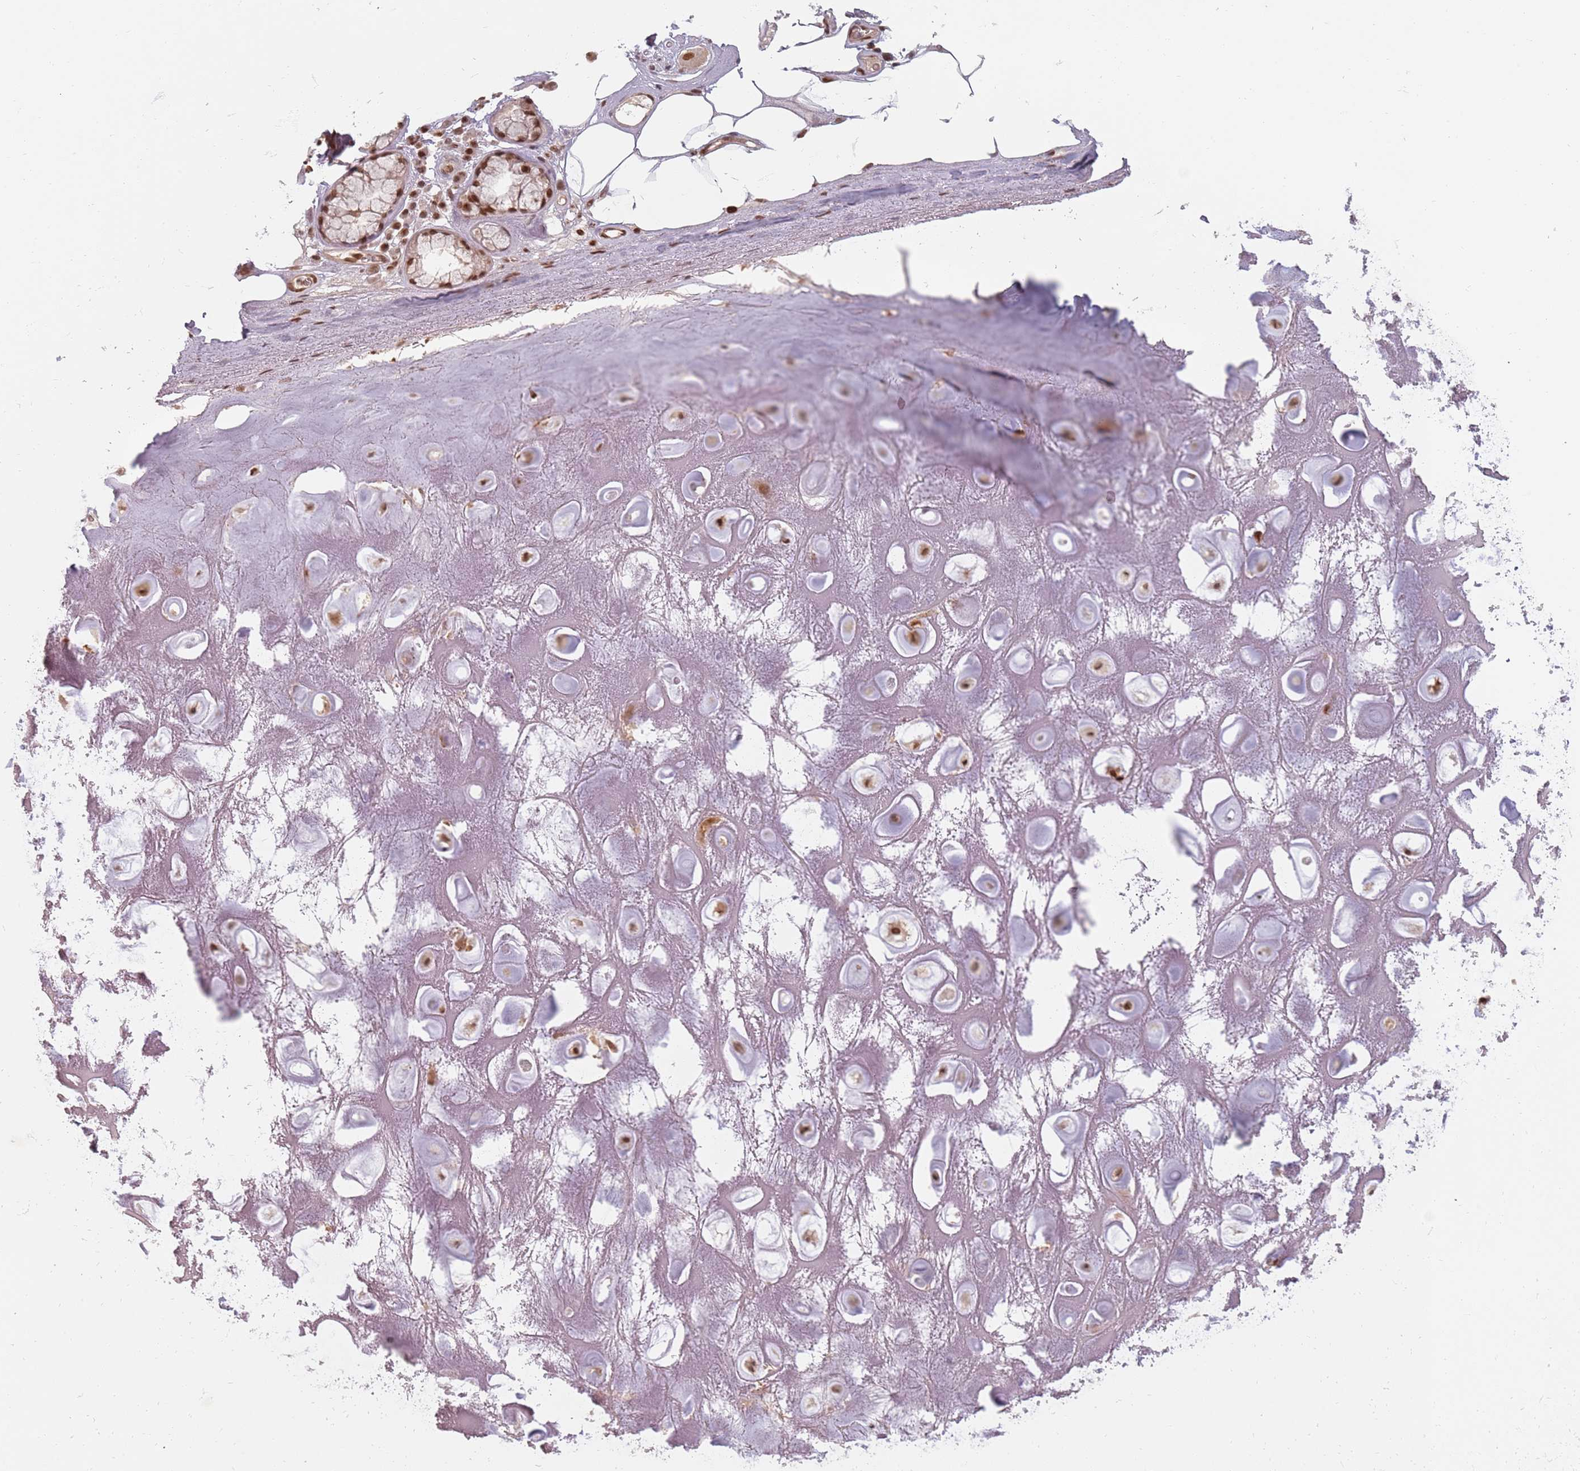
{"staining": {"intensity": "moderate", "quantity": ">75%", "location": "nuclear"}, "tissue": "adipose tissue", "cell_type": "Adipocytes", "image_type": "normal", "snomed": [{"axis": "morphology", "description": "Normal tissue, NOS"}, {"axis": "topography", "description": "Cartilage tissue"}], "caption": "High-magnification brightfield microscopy of unremarkable adipose tissue stained with DAB (3,3'-diaminobenzidine) (brown) and counterstained with hematoxylin (blue). adipocytes exhibit moderate nuclear positivity is identified in about>75% of cells. (Stains: DAB in brown, nuclei in blue, Microscopy: brightfield microscopy at high magnification).", "gene": "NUP50", "patient": {"sex": "male", "age": 81}}